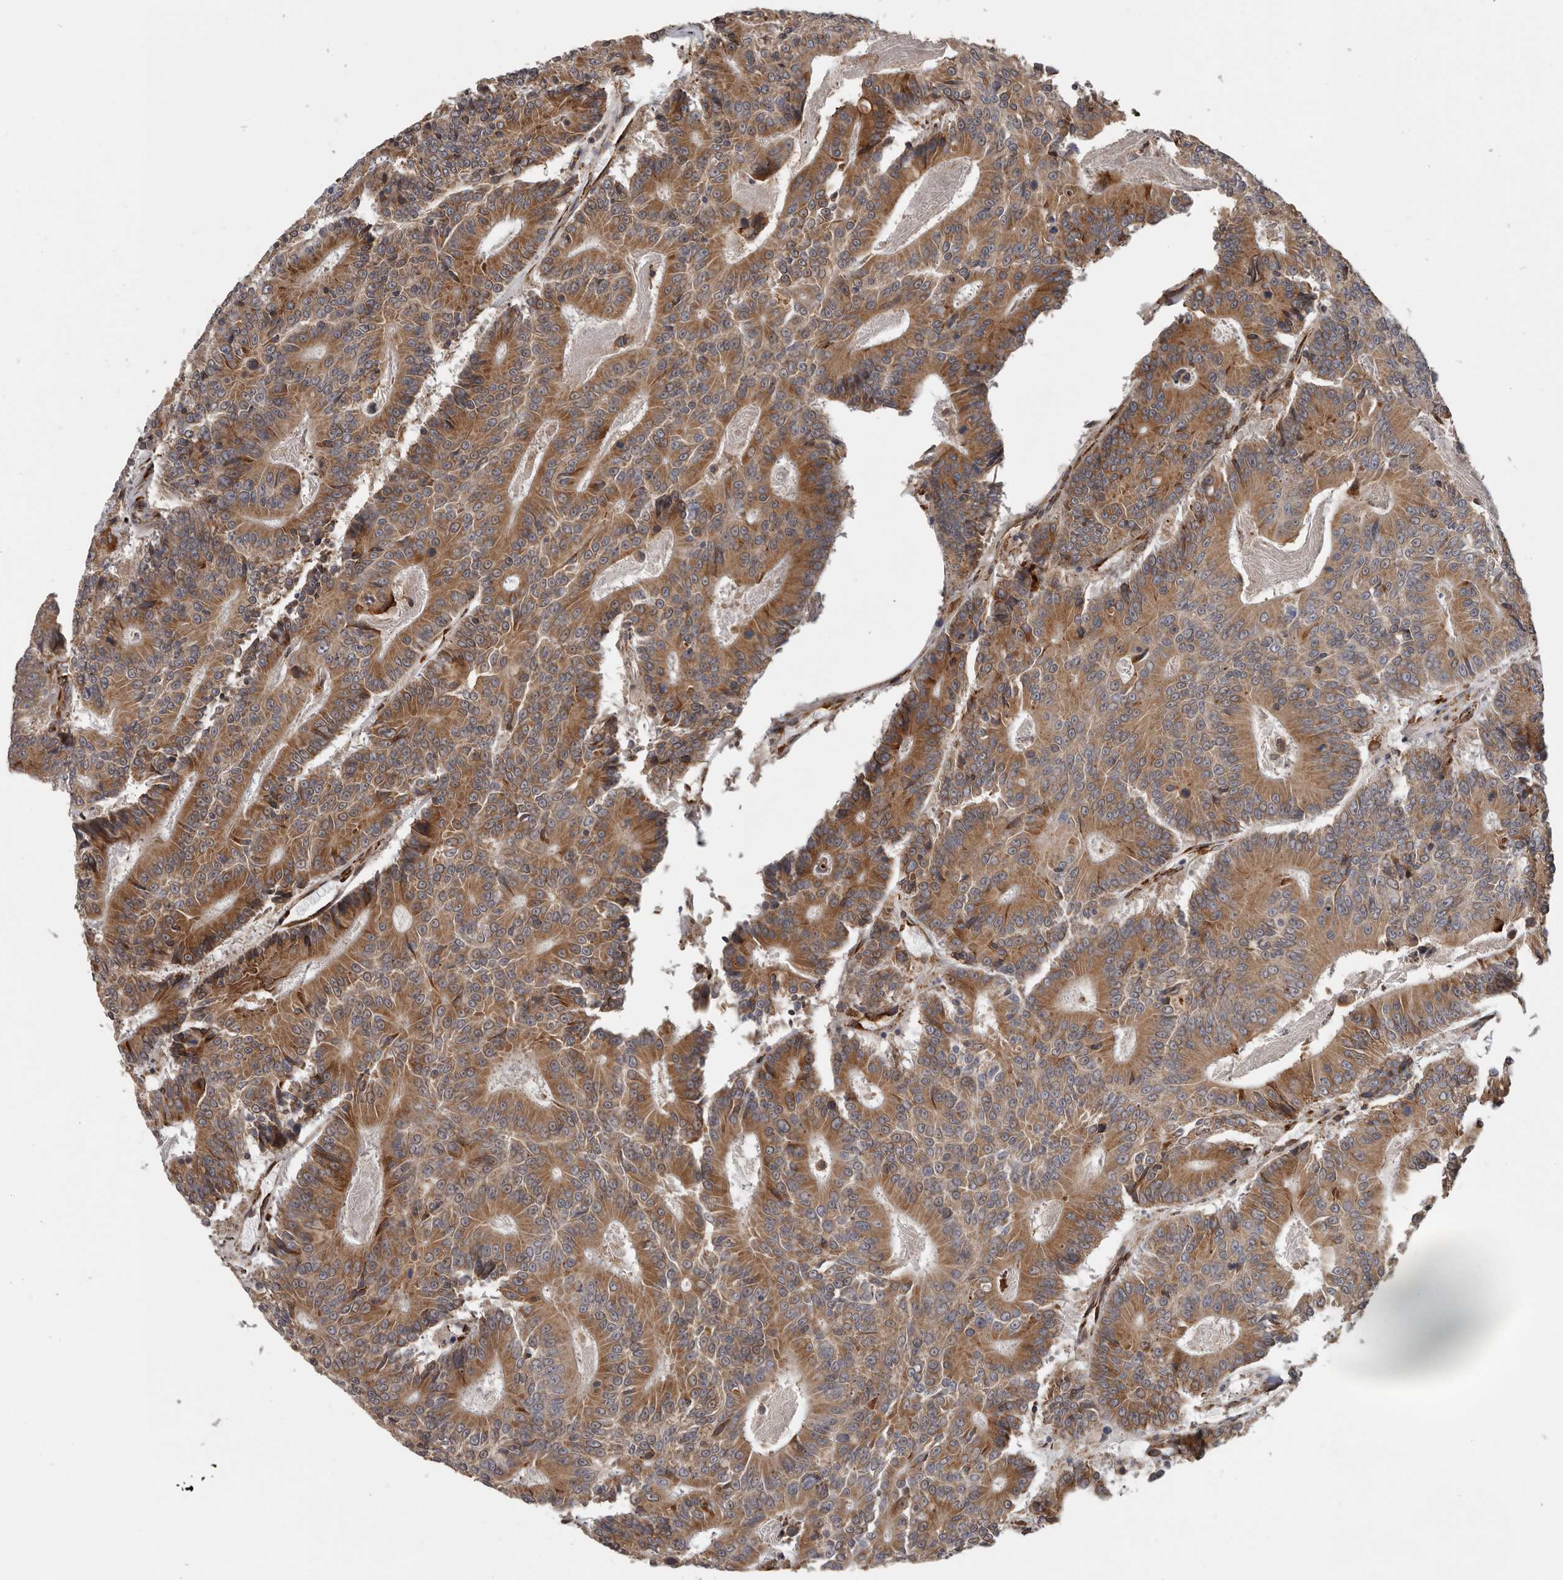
{"staining": {"intensity": "moderate", "quantity": ">75%", "location": "cytoplasmic/membranous"}, "tissue": "colorectal cancer", "cell_type": "Tumor cells", "image_type": "cancer", "snomed": [{"axis": "morphology", "description": "Adenocarcinoma, NOS"}, {"axis": "topography", "description": "Colon"}], "caption": "Moderate cytoplasmic/membranous protein expression is appreciated in about >75% of tumor cells in adenocarcinoma (colorectal).", "gene": "CEP350", "patient": {"sex": "male", "age": 83}}